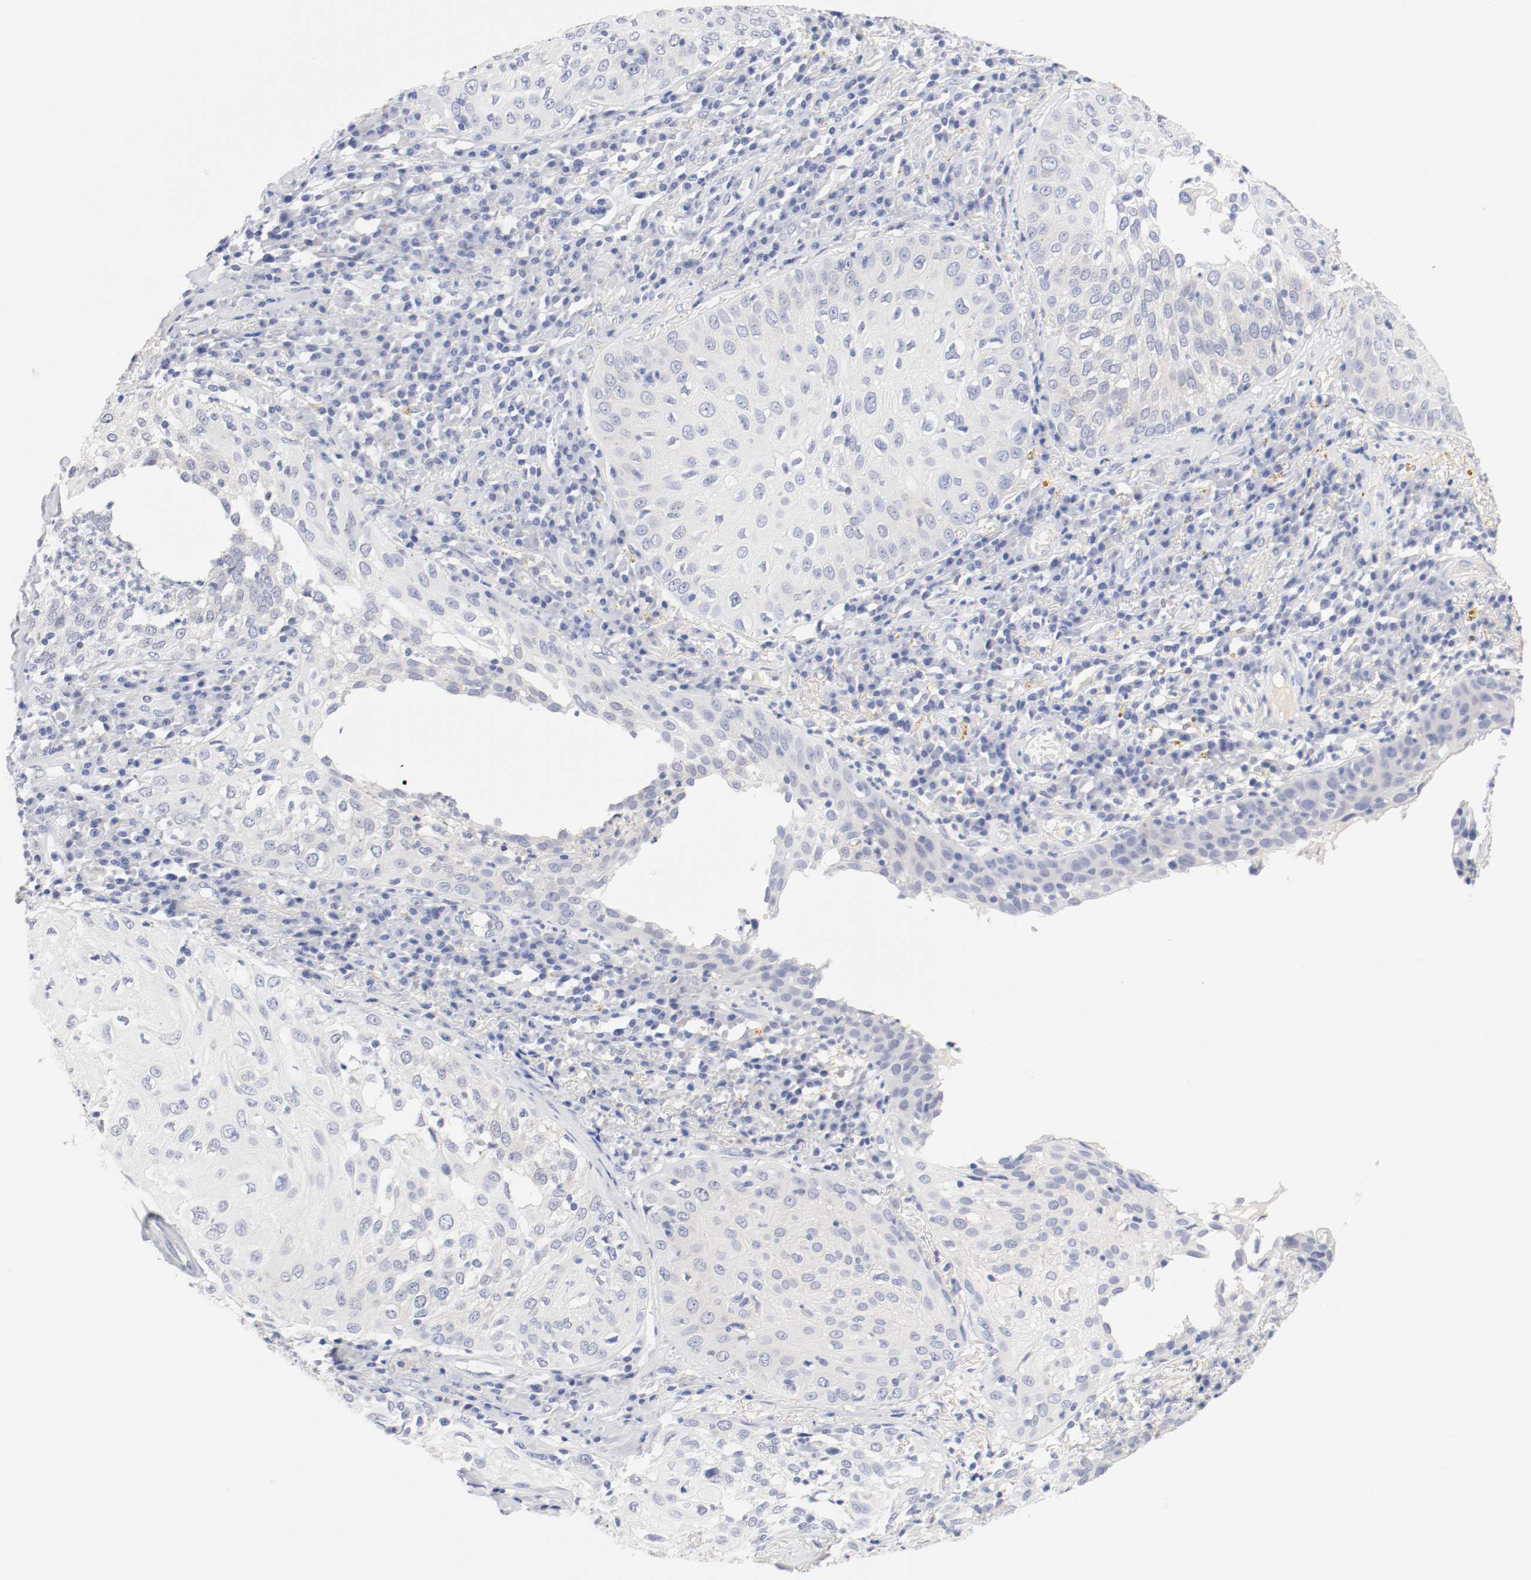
{"staining": {"intensity": "negative", "quantity": "none", "location": "none"}, "tissue": "skin cancer", "cell_type": "Tumor cells", "image_type": "cancer", "snomed": [{"axis": "morphology", "description": "Squamous cell carcinoma, NOS"}, {"axis": "topography", "description": "Skin"}], "caption": "This micrograph is of skin cancer (squamous cell carcinoma) stained with immunohistochemistry to label a protein in brown with the nuclei are counter-stained blue. There is no expression in tumor cells.", "gene": "HOMER1", "patient": {"sex": "male", "age": 65}}